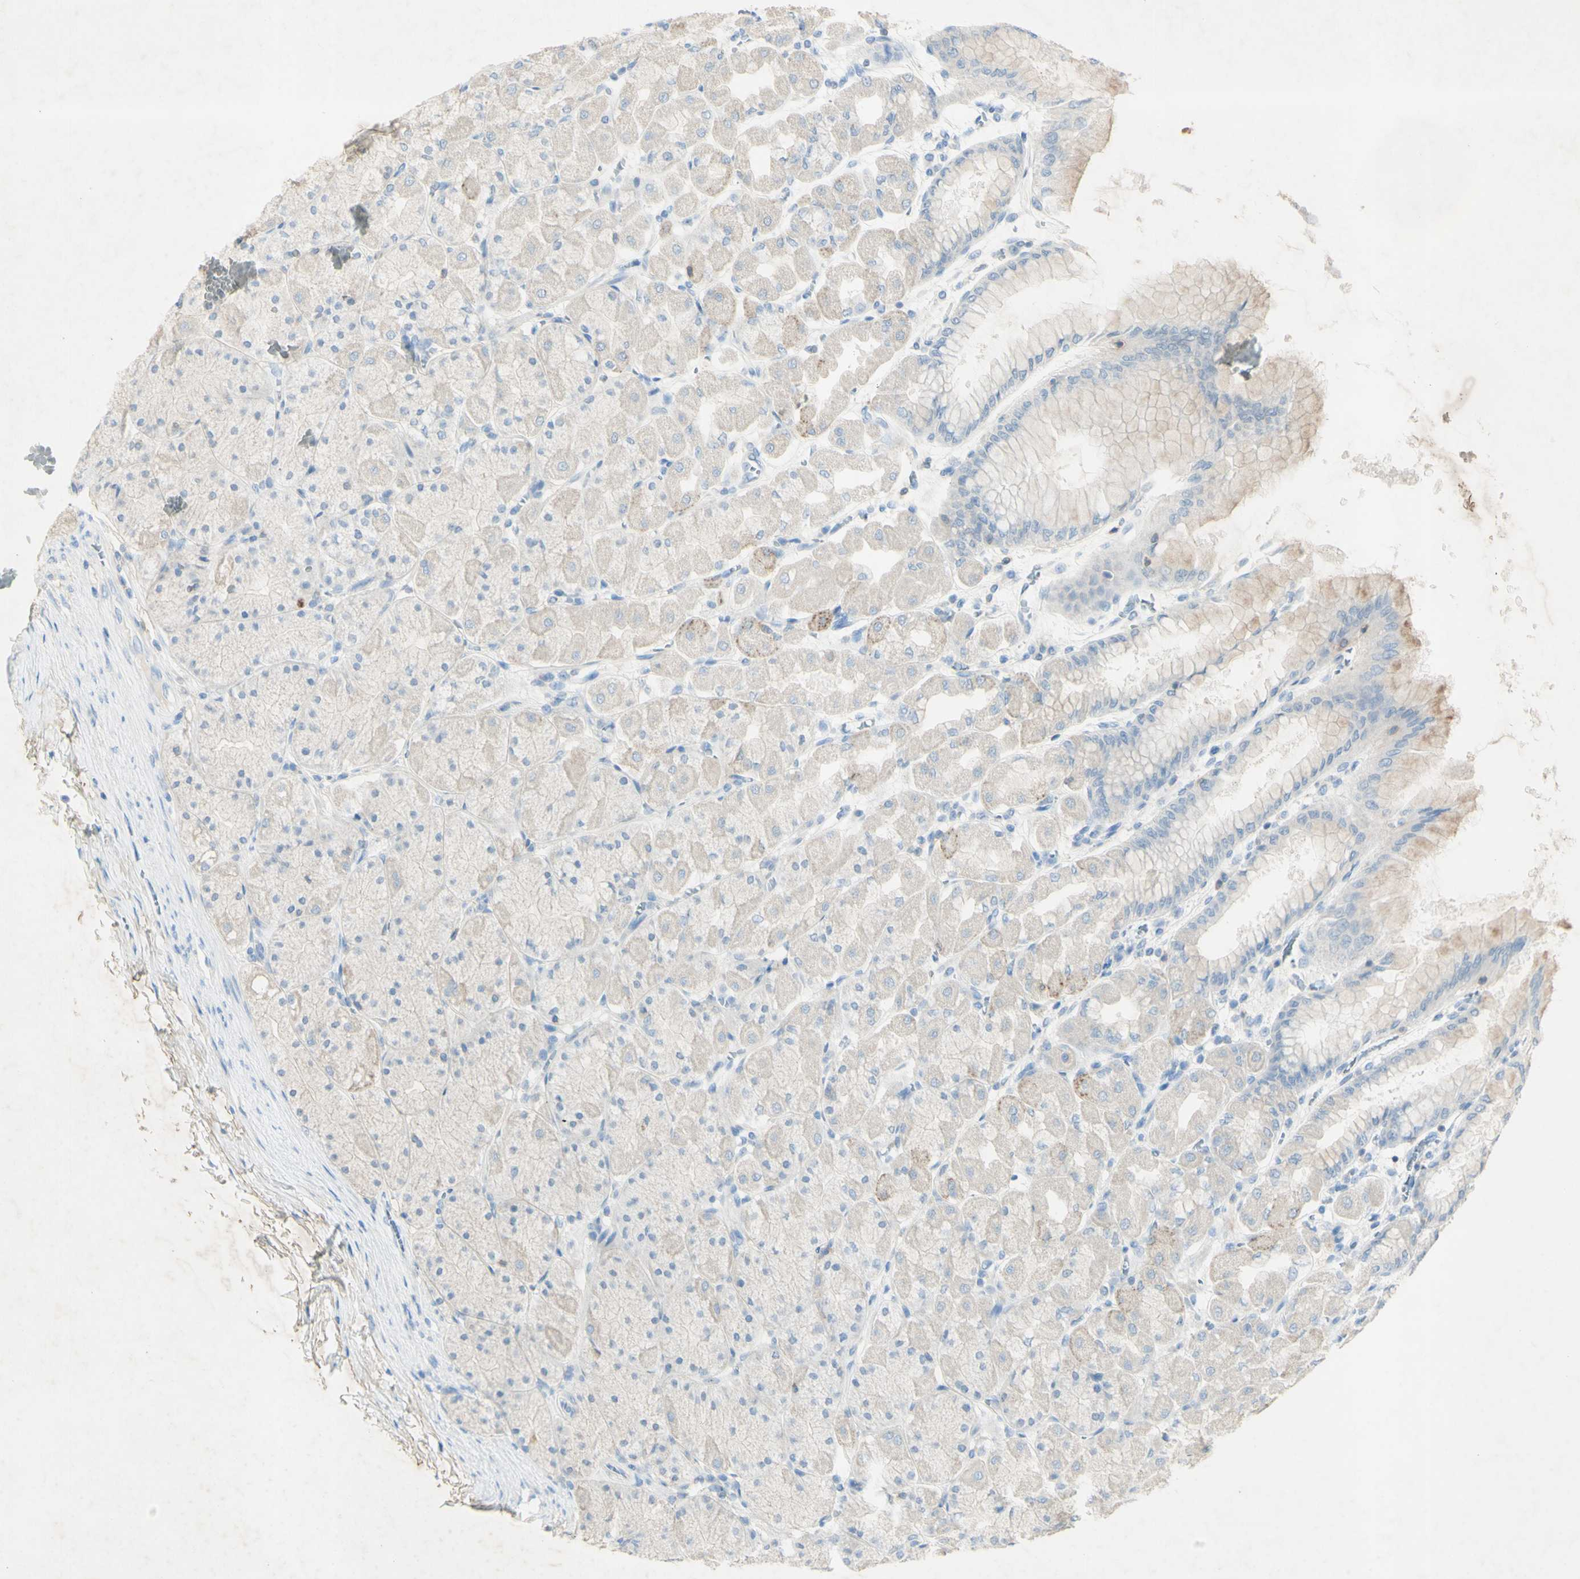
{"staining": {"intensity": "moderate", "quantity": "<25%", "location": "cytoplasmic/membranous"}, "tissue": "stomach", "cell_type": "Glandular cells", "image_type": "normal", "snomed": [{"axis": "morphology", "description": "Normal tissue, NOS"}, {"axis": "topography", "description": "Stomach, upper"}], "caption": "A low amount of moderate cytoplasmic/membranous staining is present in about <25% of glandular cells in benign stomach.", "gene": "GDF15", "patient": {"sex": "female", "age": 56}}